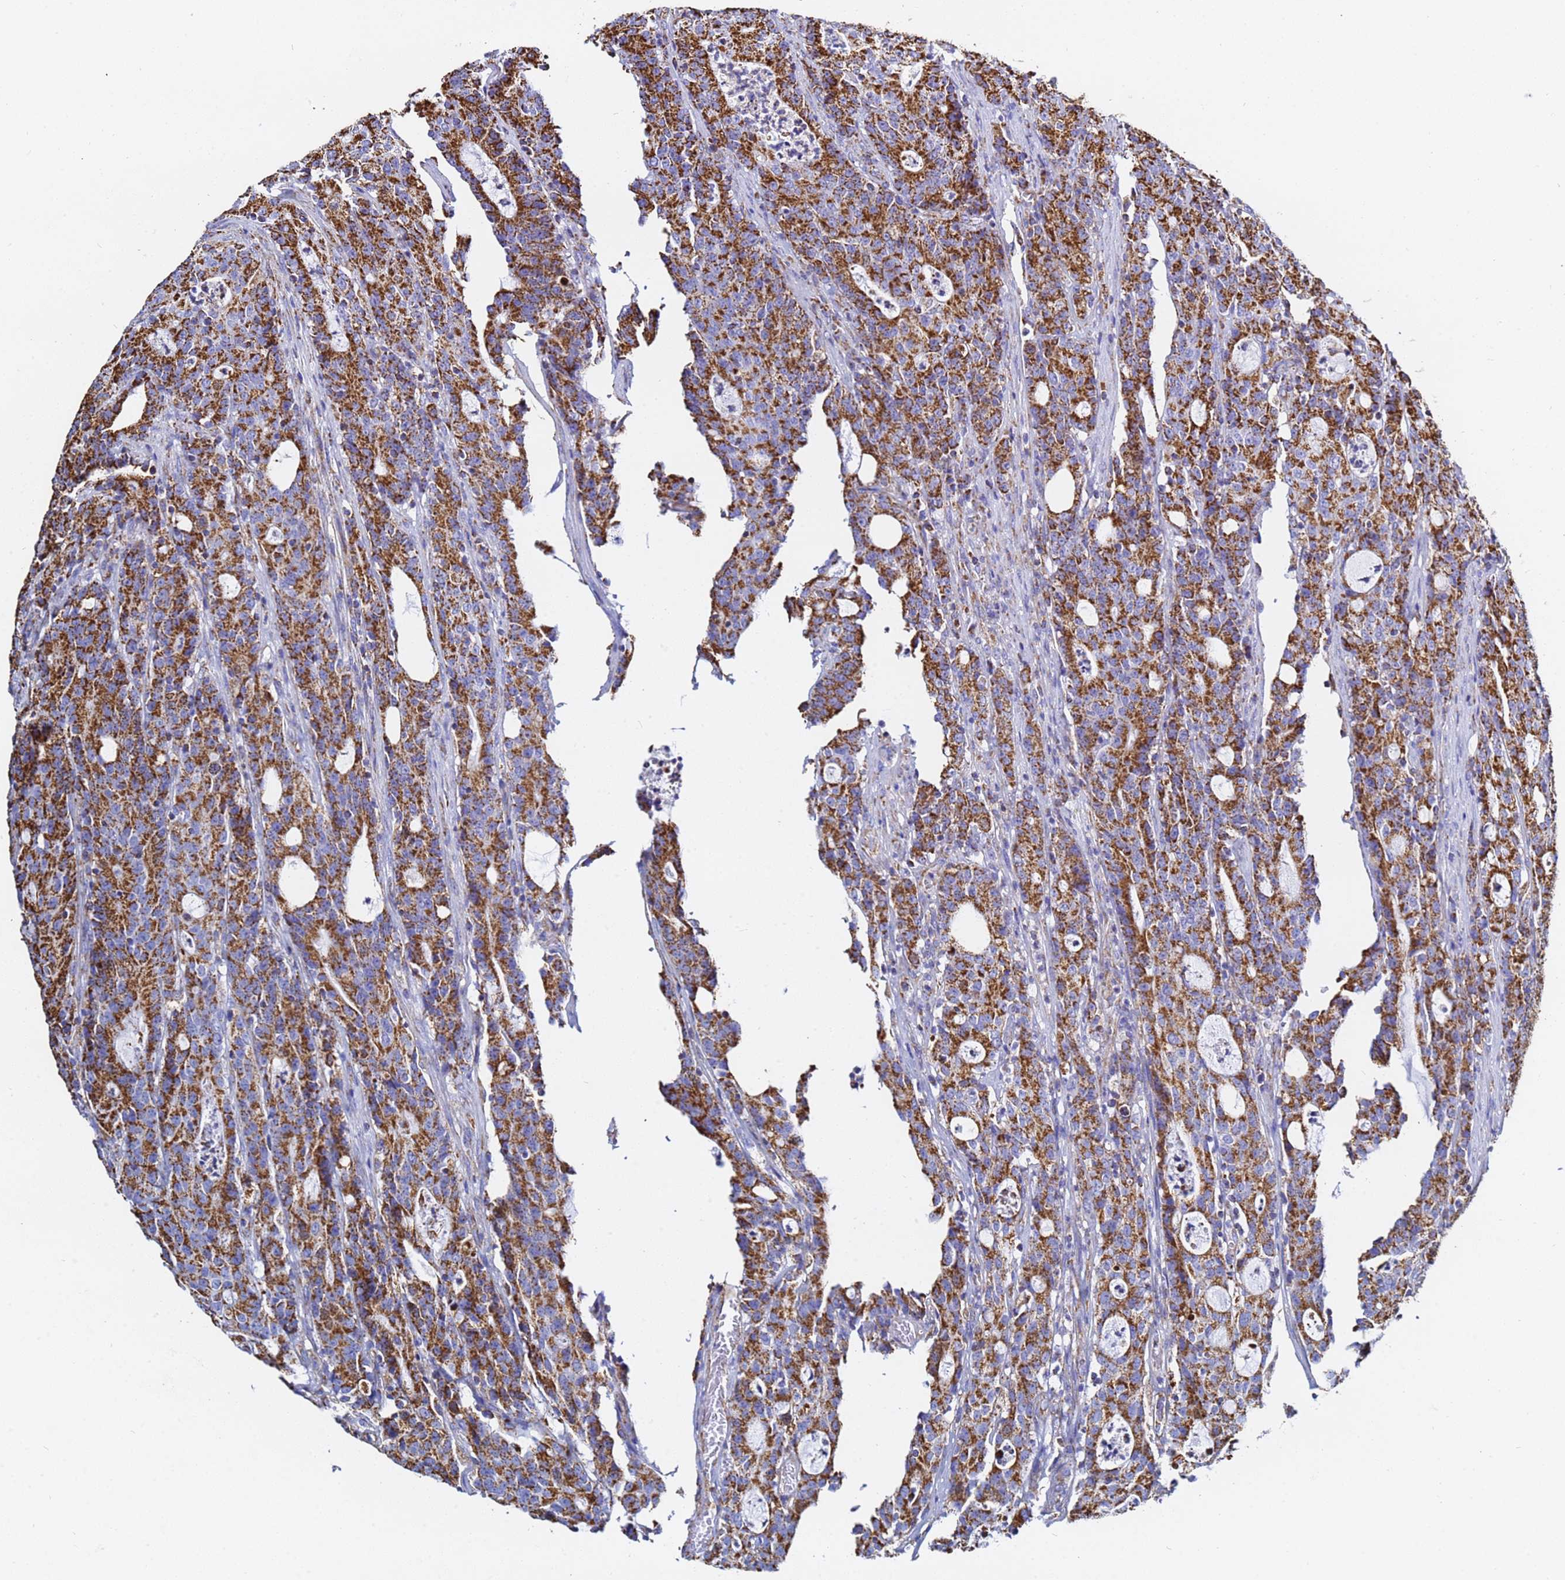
{"staining": {"intensity": "strong", "quantity": ">75%", "location": "cytoplasmic/membranous"}, "tissue": "colorectal cancer", "cell_type": "Tumor cells", "image_type": "cancer", "snomed": [{"axis": "morphology", "description": "Adenocarcinoma, NOS"}, {"axis": "topography", "description": "Colon"}], "caption": "Tumor cells reveal high levels of strong cytoplasmic/membranous expression in approximately >75% of cells in colorectal adenocarcinoma.", "gene": "PHB2", "patient": {"sex": "male", "age": 83}}